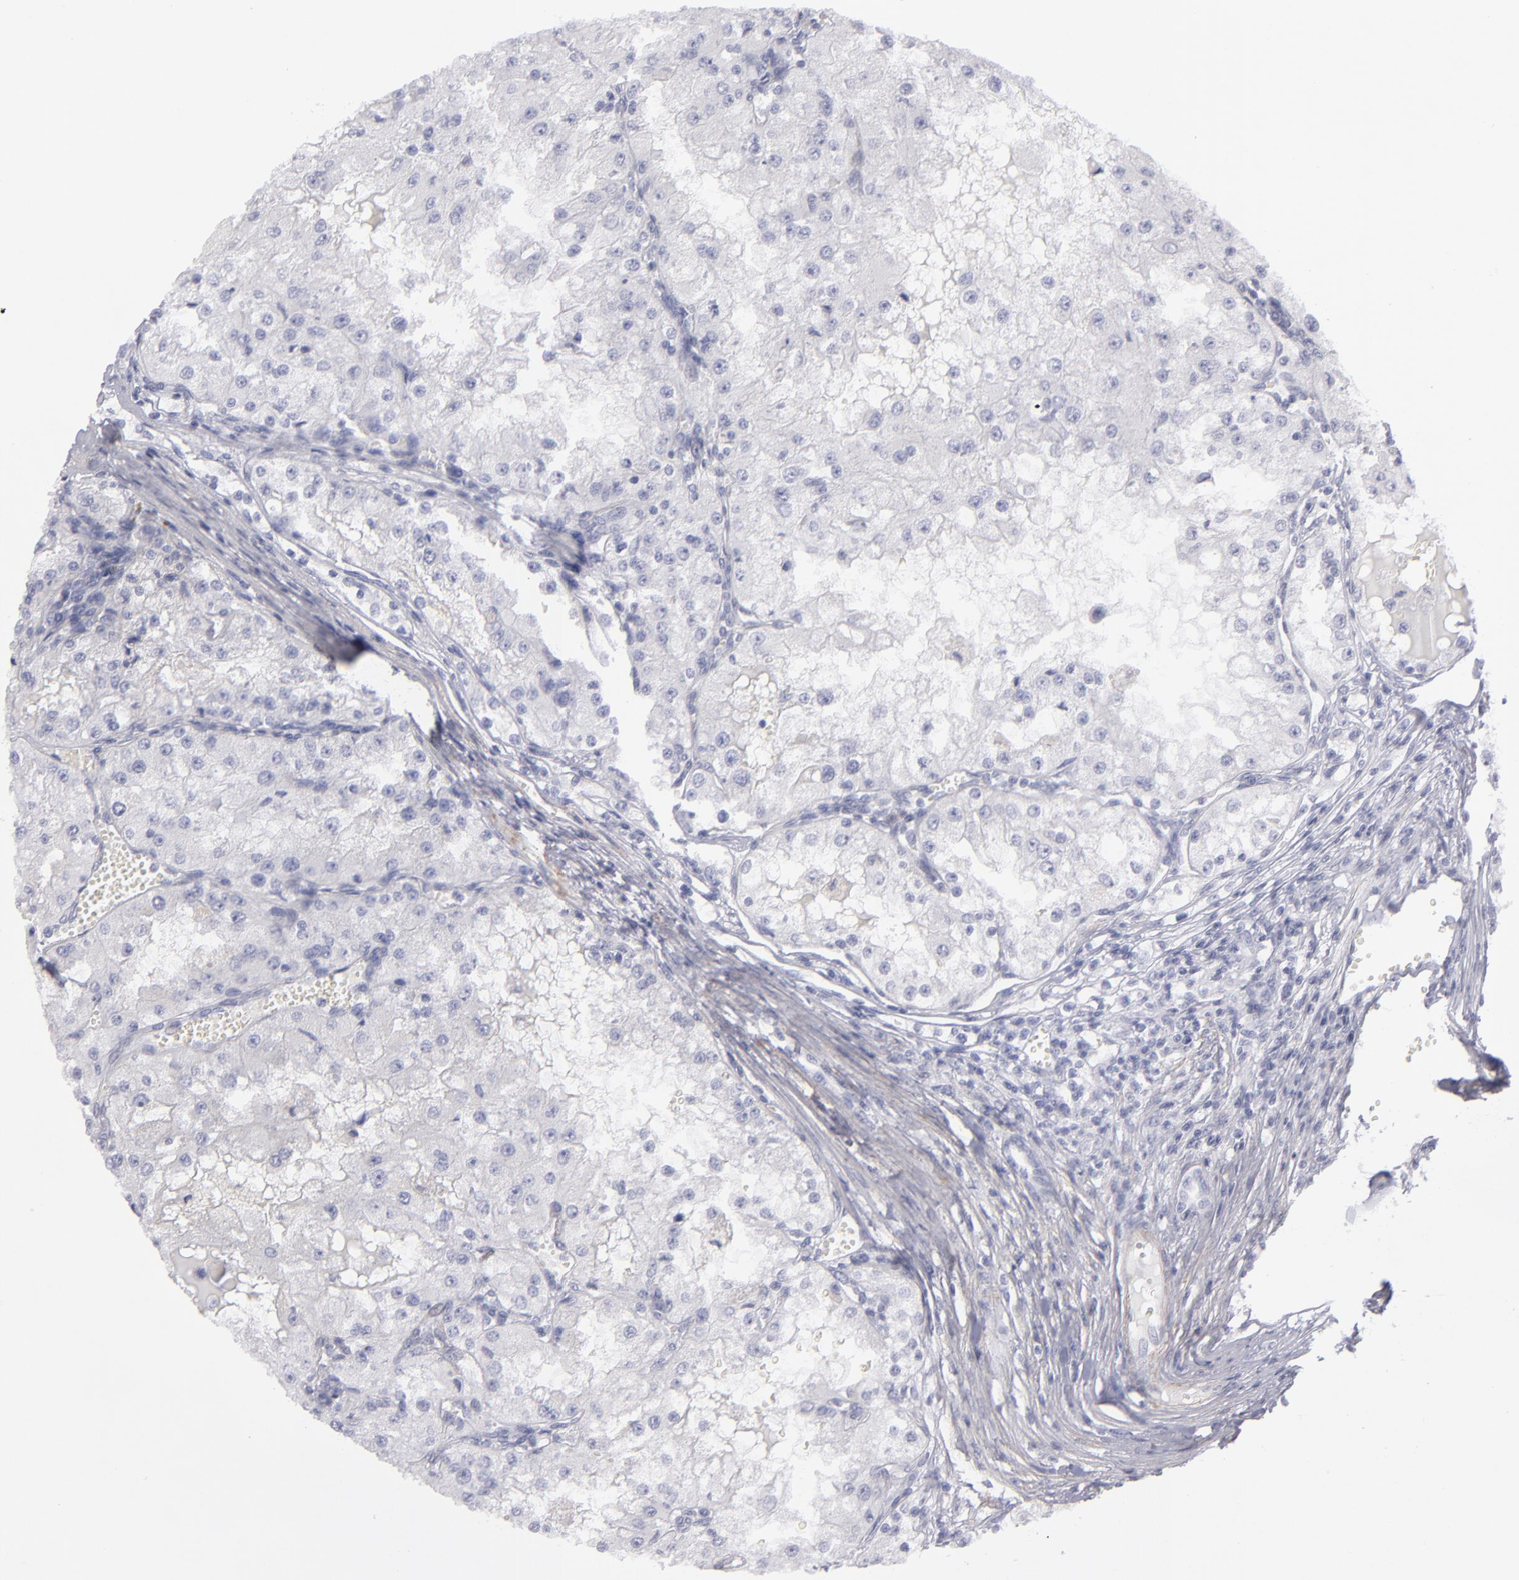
{"staining": {"intensity": "negative", "quantity": "none", "location": "none"}, "tissue": "renal cancer", "cell_type": "Tumor cells", "image_type": "cancer", "snomed": [{"axis": "morphology", "description": "Adenocarcinoma, NOS"}, {"axis": "topography", "description": "Kidney"}], "caption": "A photomicrograph of renal adenocarcinoma stained for a protein displays no brown staining in tumor cells.", "gene": "MYH11", "patient": {"sex": "female", "age": 74}}